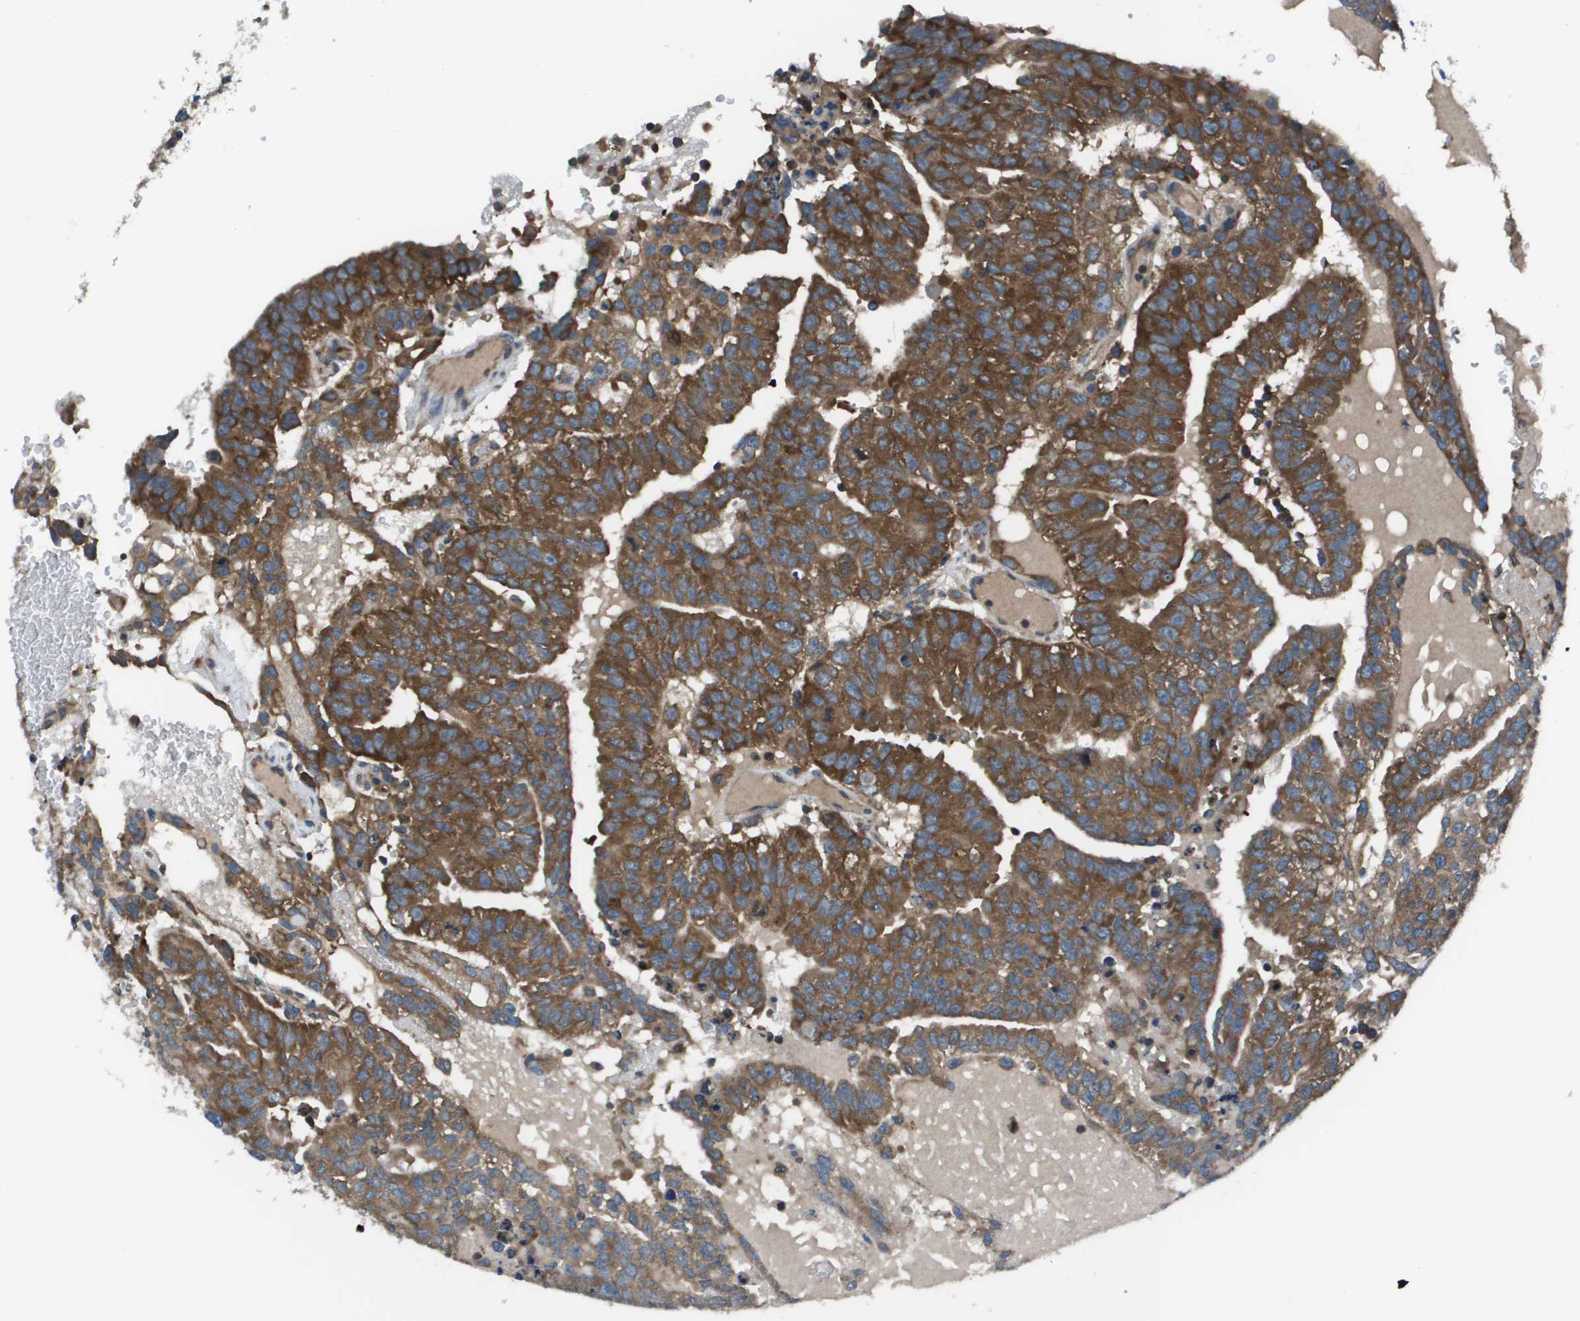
{"staining": {"intensity": "strong", "quantity": ">75%", "location": "cytoplasmic/membranous"}, "tissue": "testis cancer", "cell_type": "Tumor cells", "image_type": "cancer", "snomed": [{"axis": "morphology", "description": "Seminoma, NOS"}, {"axis": "morphology", "description": "Carcinoma, Embryonal, NOS"}, {"axis": "topography", "description": "Testis"}], "caption": "Immunohistochemistry (IHC) micrograph of neoplastic tissue: testis cancer (embryonal carcinoma) stained using immunohistochemistry shows high levels of strong protein expression localized specifically in the cytoplasmic/membranous of tumor cells, appearing as a cytoplasmic/membranous brown color.", "gene": "EIF3B", "patient": {"sex": "male", "age": 52}}